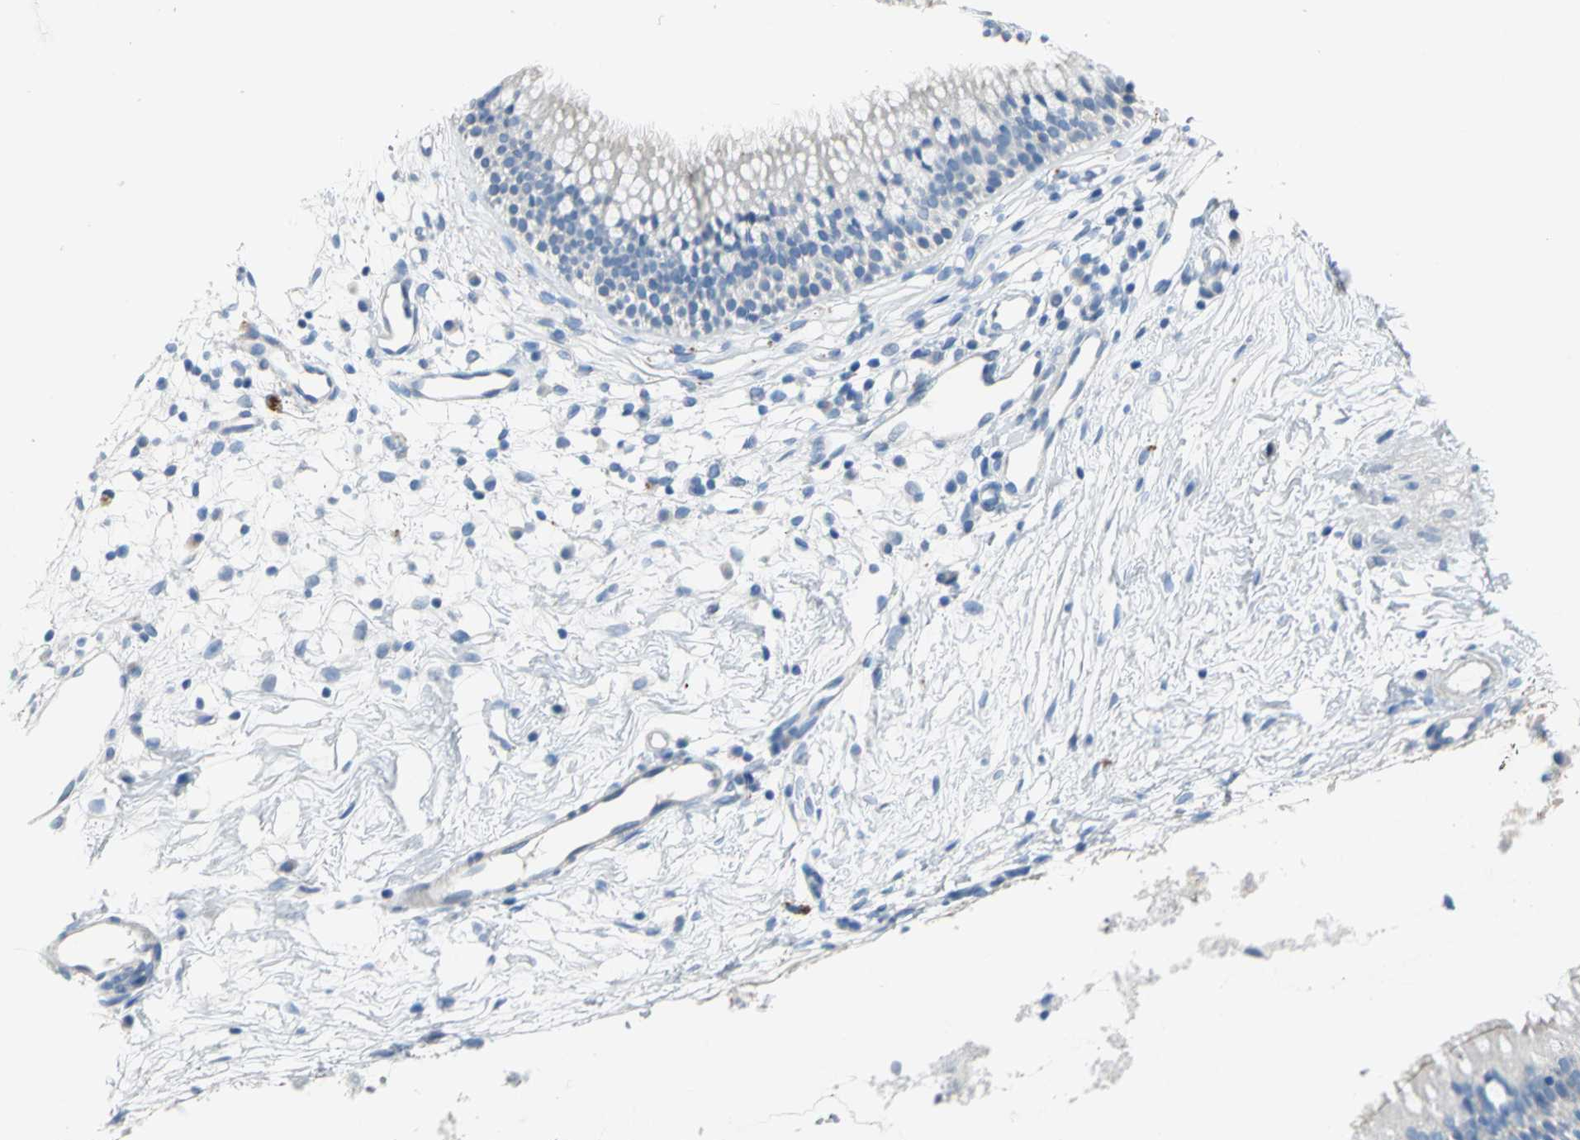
{"staining": {"intensity": "negative", "quantity": "none", "location": "none"}, "tissue": "nasopharynx", "cell_type": "Respiratory epithelial cells", "image_type": "normal", "snomed": [{"axis": "morphology", "description": "Normal tissue, NOS"}, {"axis": "topography", "description": "Nasopharynx"}], "caption": "Respiratory epithelial cells are negative for protein expression in unremarkable human nasopharynx. (DAB (3,3'-diaminobenzidine) immunohistochemistry (IHC) with hematoxylin counter stain).", "gene": "PTGDS", "patient": {"sex": "male", "age": 21}}